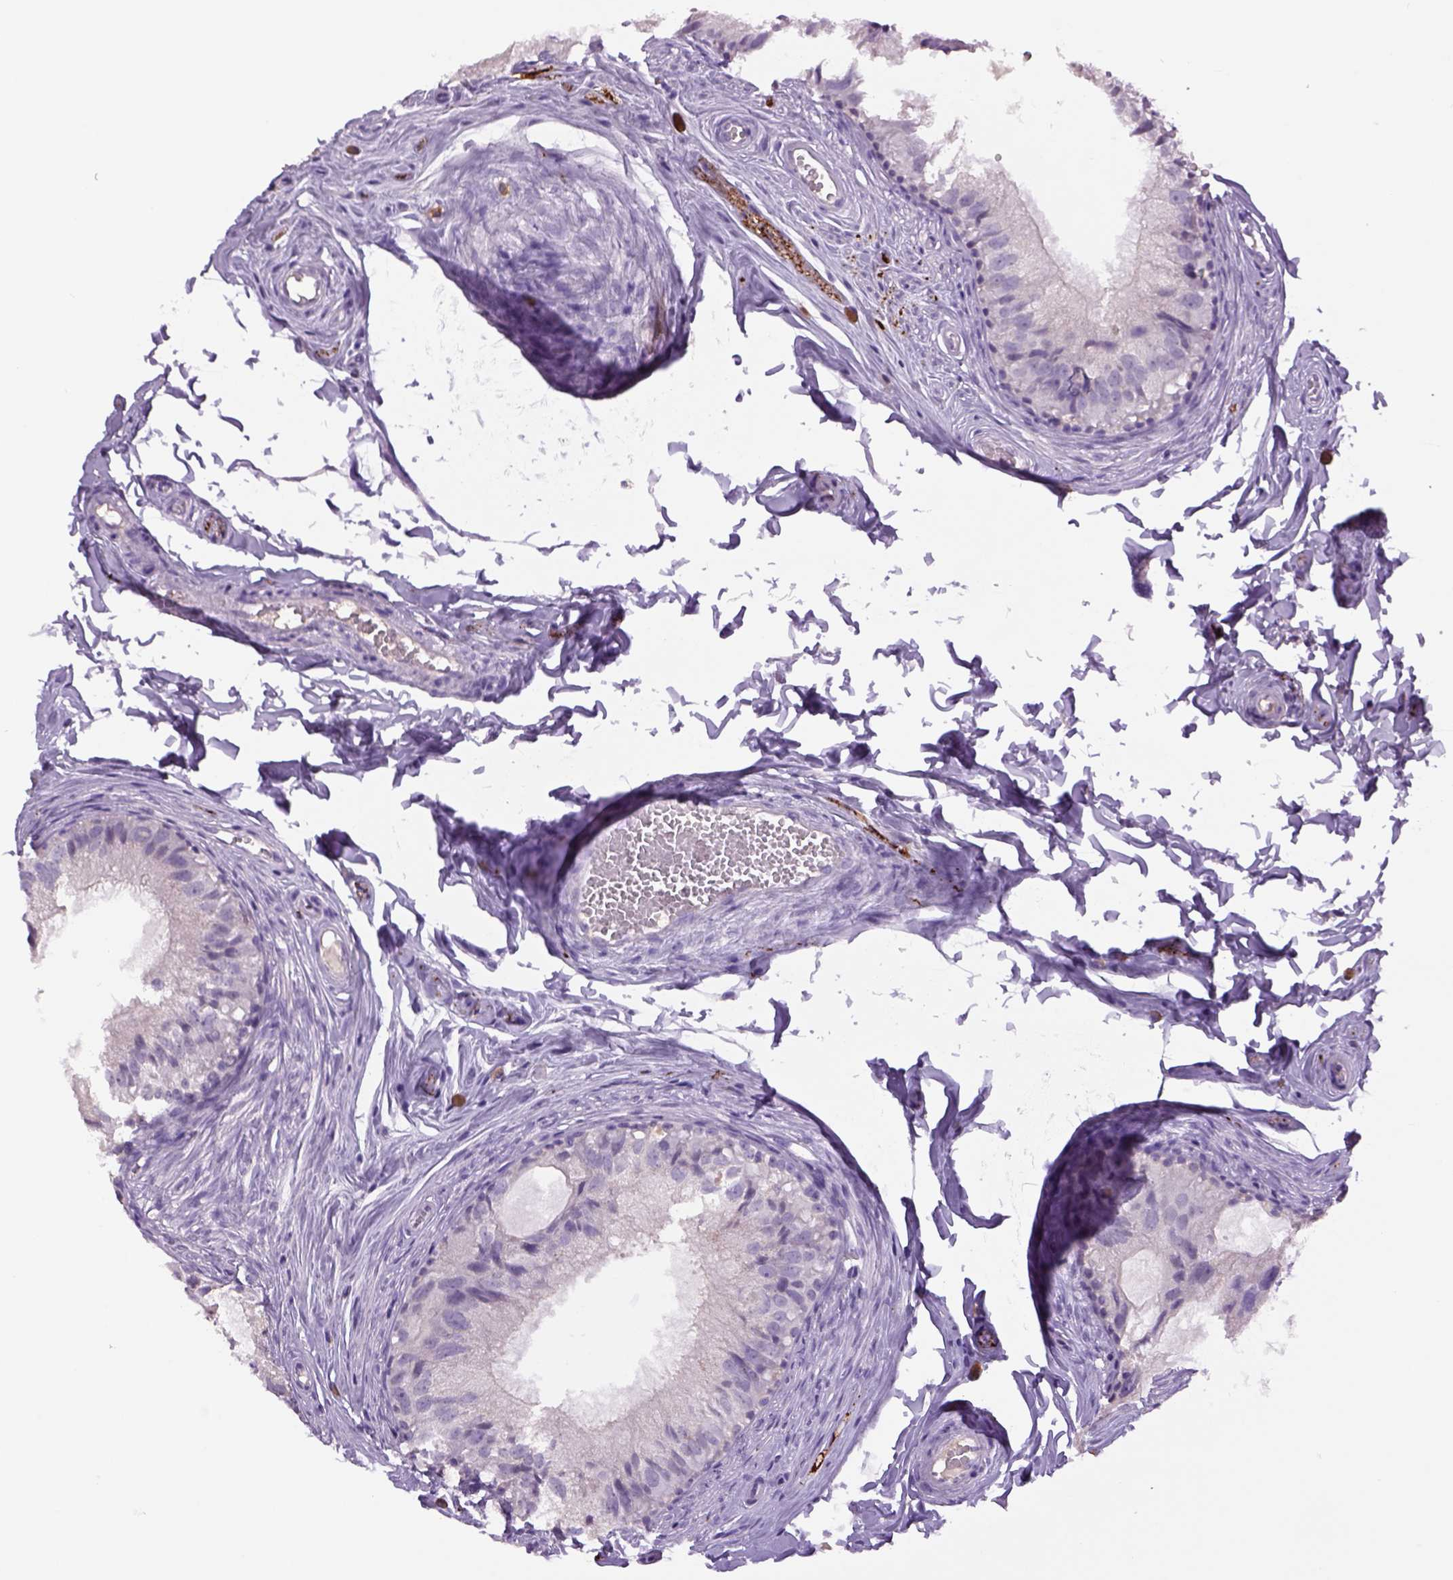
{"staining": {"intensity": "negative", "quantity": "none", "location": "none"}, "tissue": "epididymis", "cell_type": "Glandular cells", "image_type": "normal", "snomed": [{"axis": "morphology", "description": "Normal tissue, NOS"}, {"axis": "topography", "description": "Epididymis"}], "caption": "A high-resolution image shows immunohistochemistry (IHC) staining of normal epididymis, which reveals no significant positivity in glandular cells.", "gene": "DBH", "patient": {"sex": "male", "age": 45}}